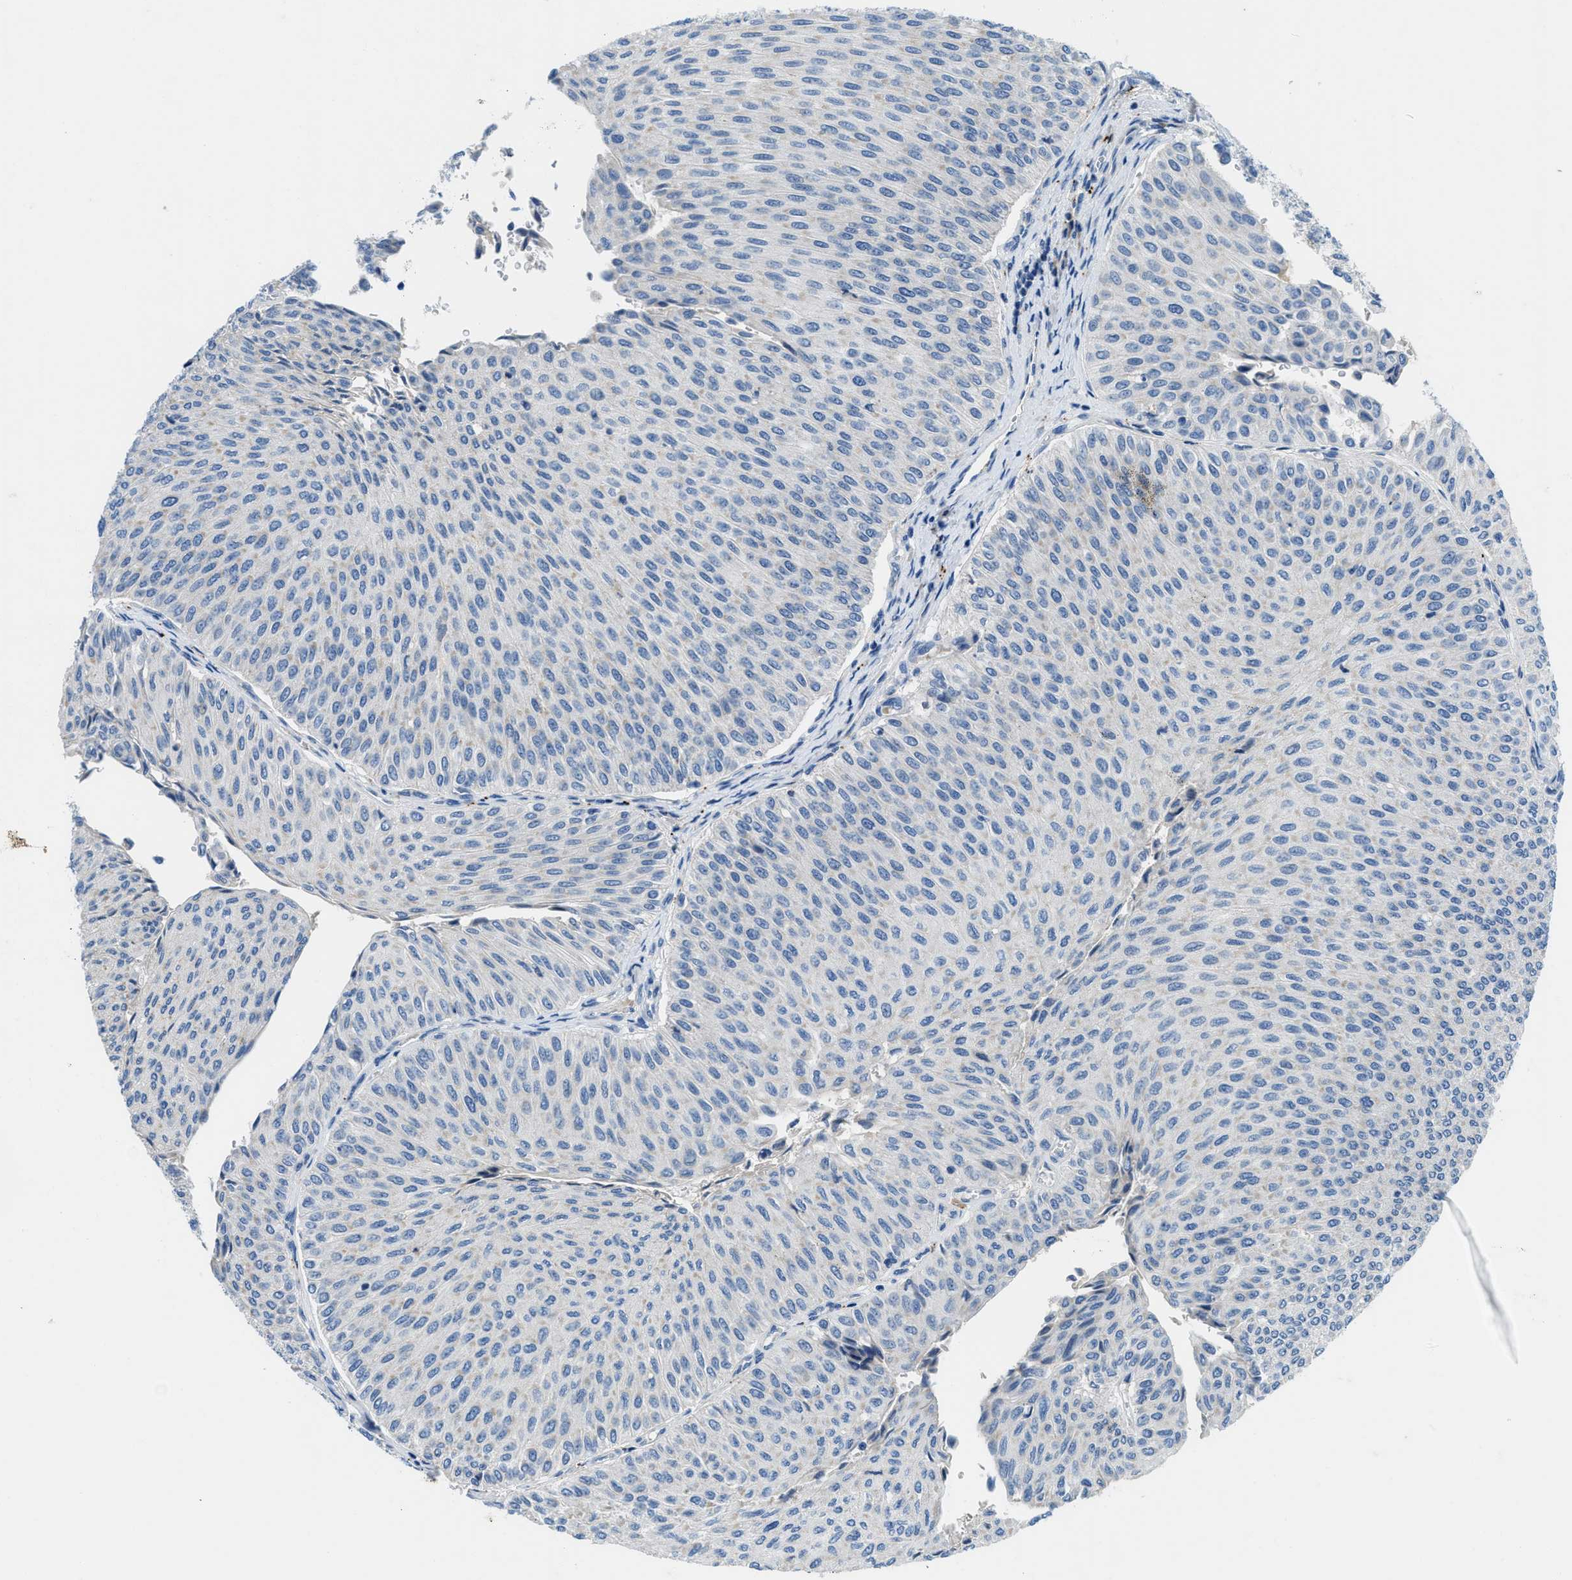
{"staining": {"intensity": "negative", "quantity": "none", "location": "none"}, "tissue": "urothelial cancer", "cell_type": "Tumor cells", "image_type": "cancer", "snomed": [{"axis": "morphology", "description": "Urothelial carcinoma, Low grade"}, {"axis": "topography", "description": "Urinary bladder"}], "caption": "Urothelial cancer was stained to show a protein in brown. There is no significant positivity in tumor cells.", "gene": "TMEM248", "patient": {"sex": "male", "age": 78}}